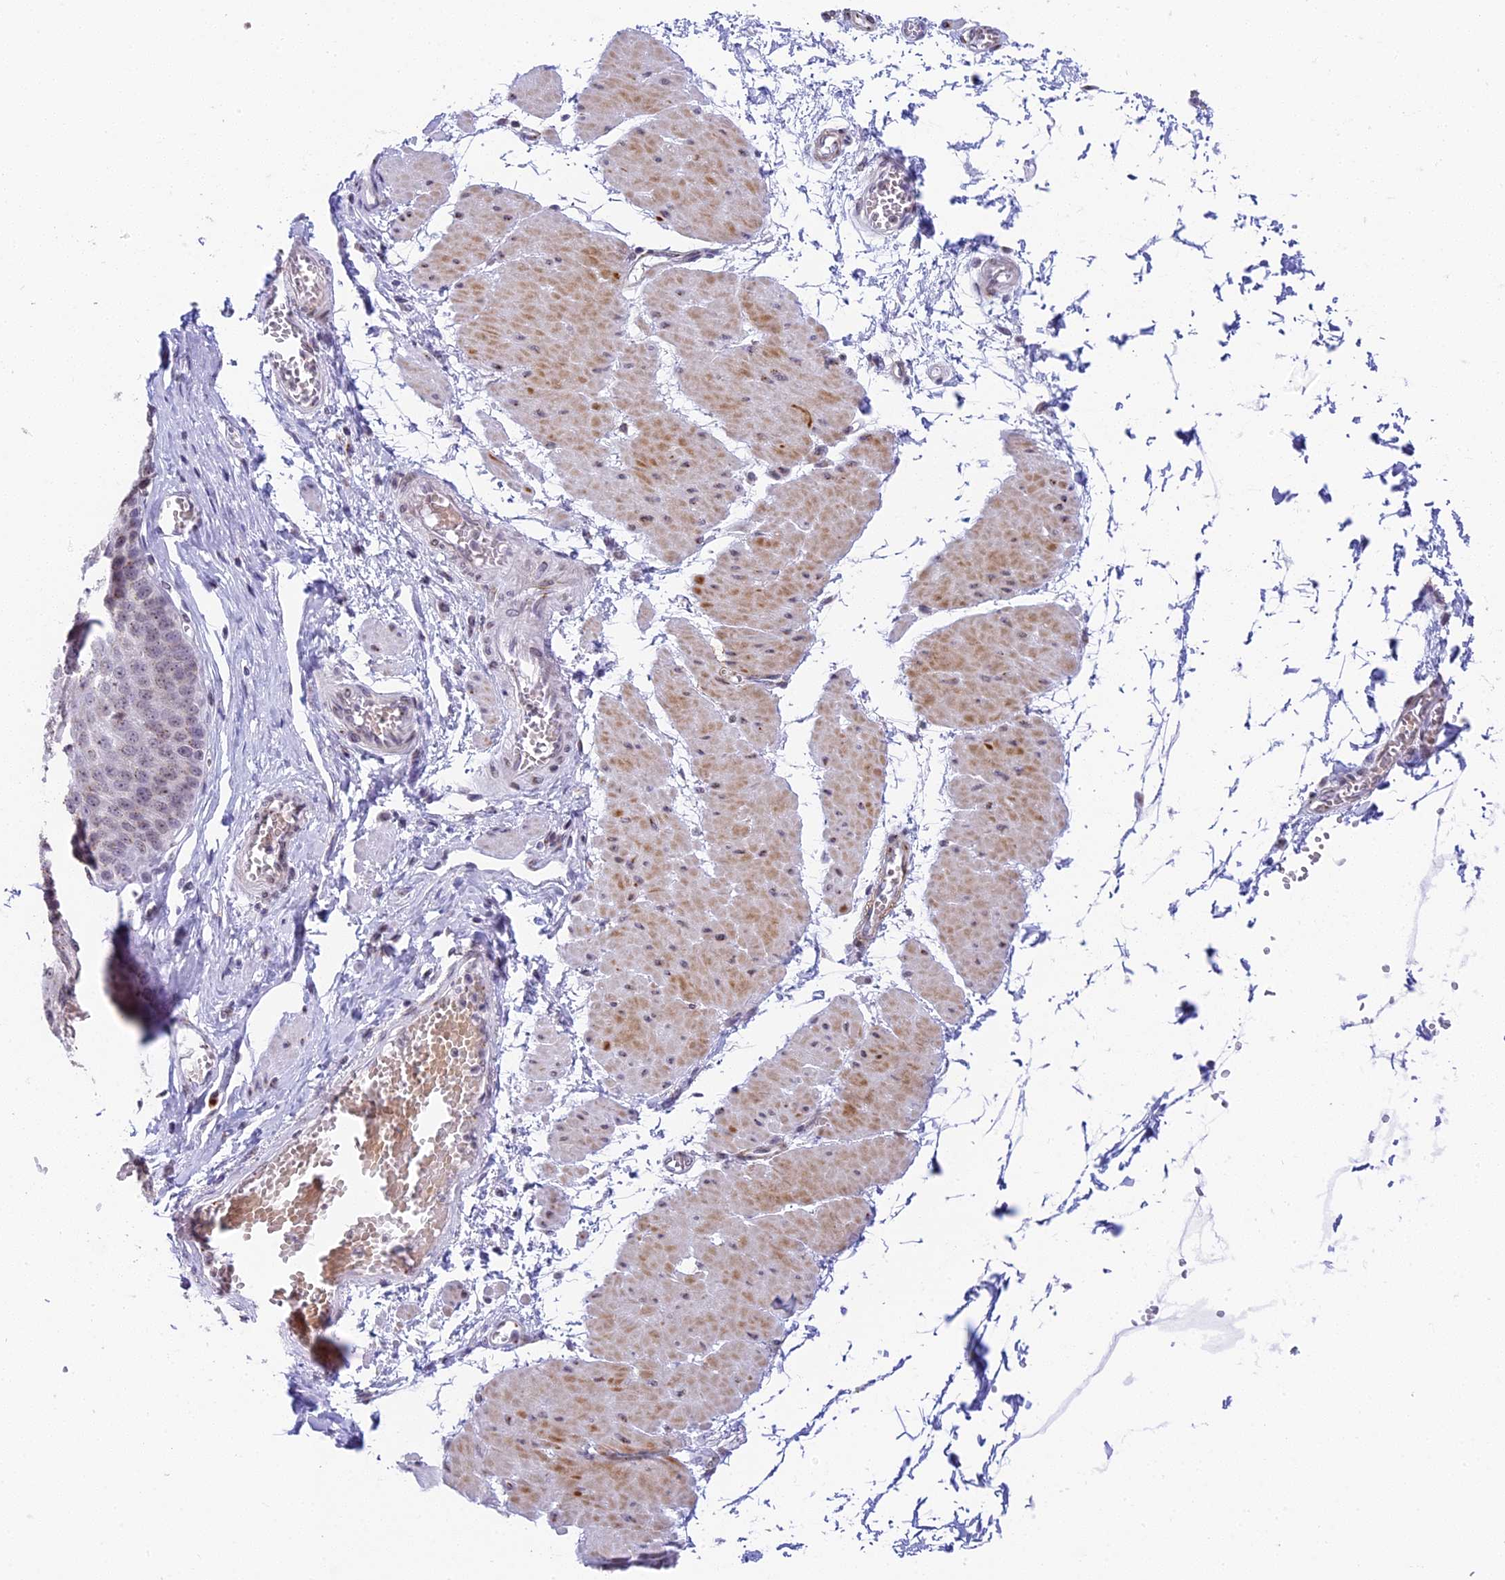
{"staining": {"intensity": "weak", "quantity": "25%-75%", "location": "cytoplasmic/membranous"}, "tissue": "esophagus", "cell_type": "Squamous epithelial cells", "image_type": "normal", "snomed": [{"axis": "morphology", "description": "Normal tissue, NOS"}, {"axis": "topography", "description": "Esophagus"}], "caption": "Squamous epithelial cells demonstrate low levels of weak cytoplasmic/membranous expression in about 25%-75% of cells in normal human esophagus.", "gene": "HEATR5B", "patient": {"sex": "male", "age": 60}}